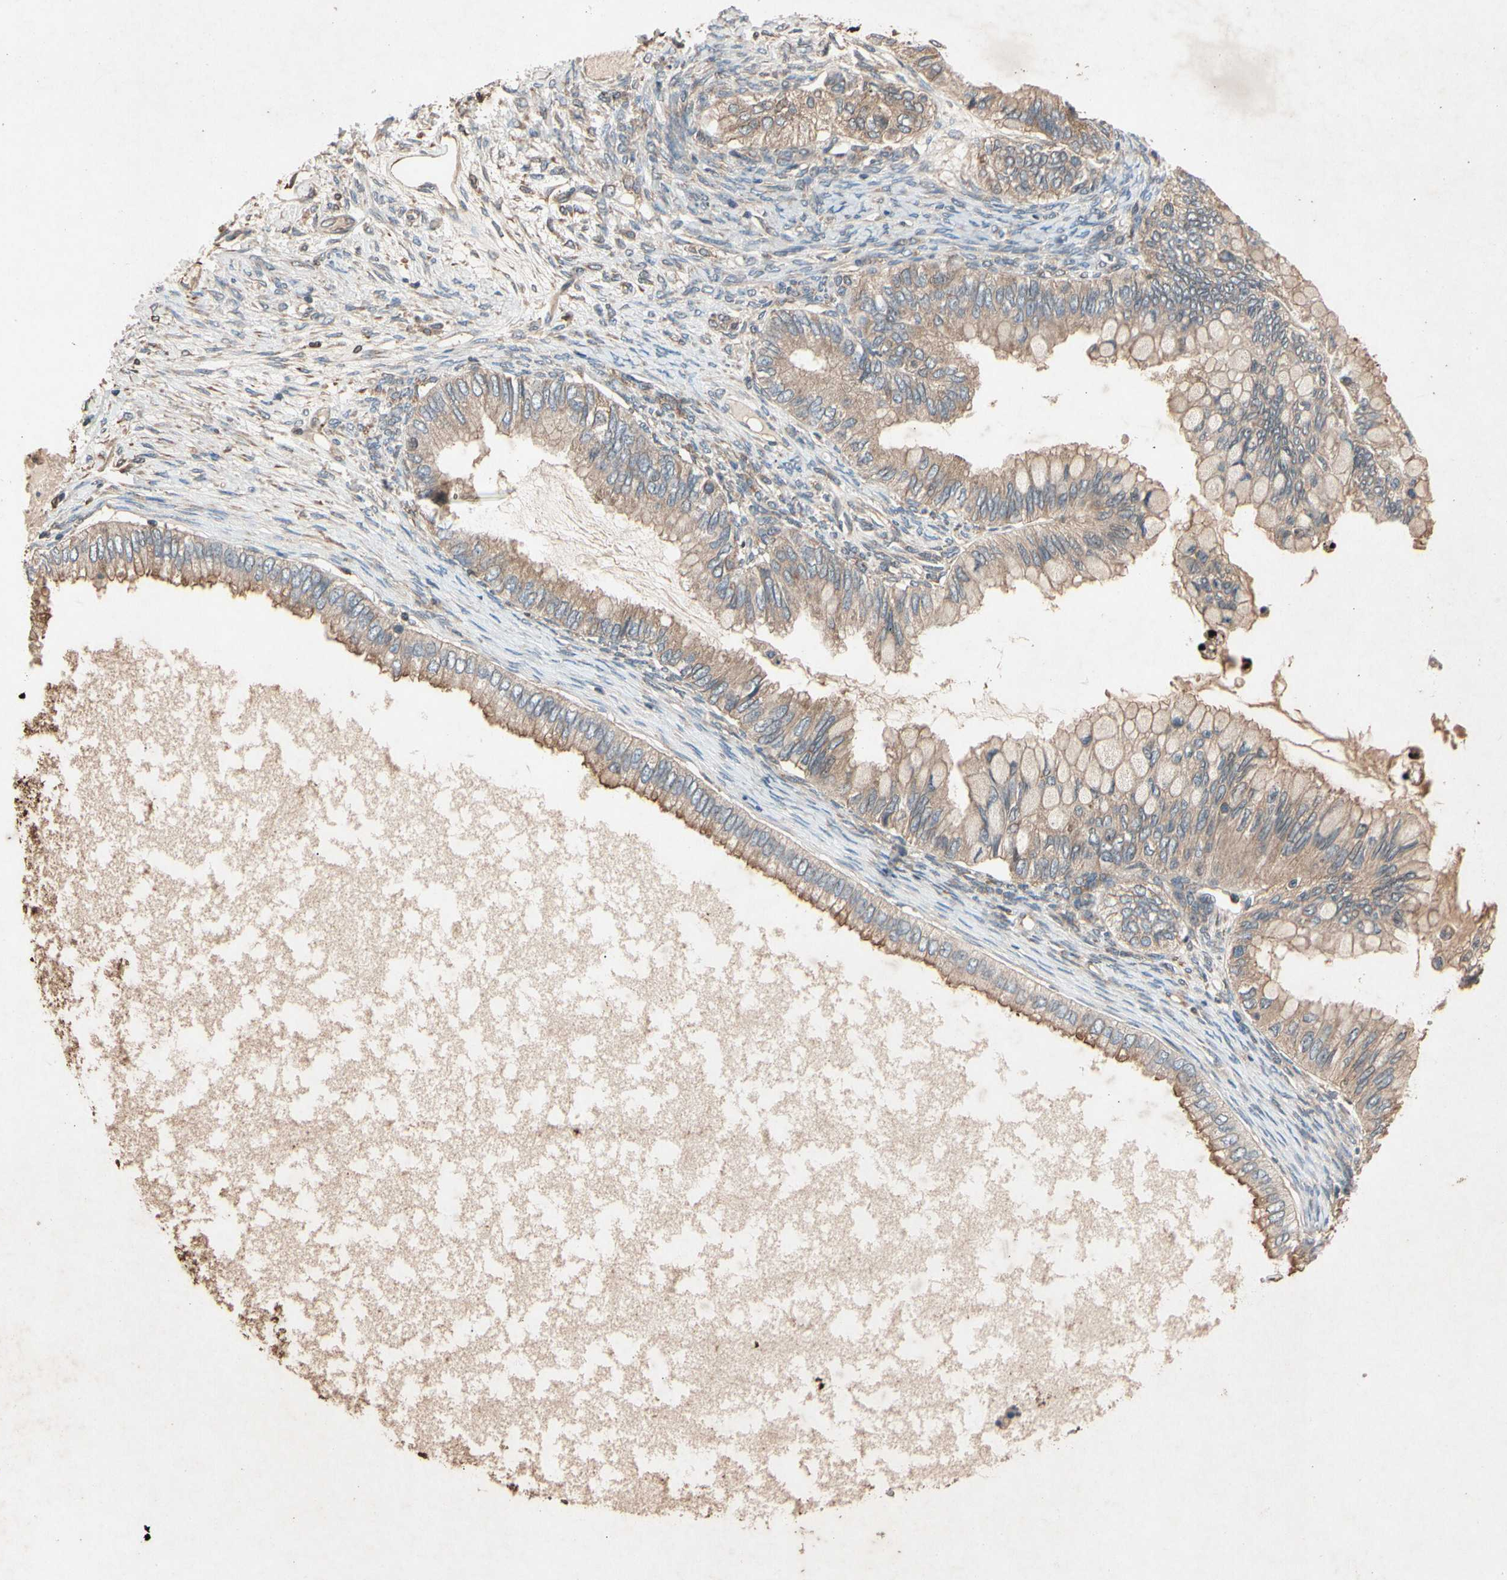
{"staining": {"intensity": "weak", "quantity": ">75%", "location": "cytoplasmic/membranous"}, "tissue": "ovarian cancer", "cell_type": "Tumor cells", "image_type": "cancer", "snomed": [{"axis": "morphology", "description": "Cystadenocarcinoma, mucinous, NOS"}, {"axis": "topography", "description": "Ovary"}], "caption": "IHC of human ovarian mucinous cystadenocarcinoma exhibits low levels of weak cytoplasmic/membranous staining in approximately >75% of tumor cells.", "gene": "PRDX4", "patient": {"sex": "female", "age": 80}}